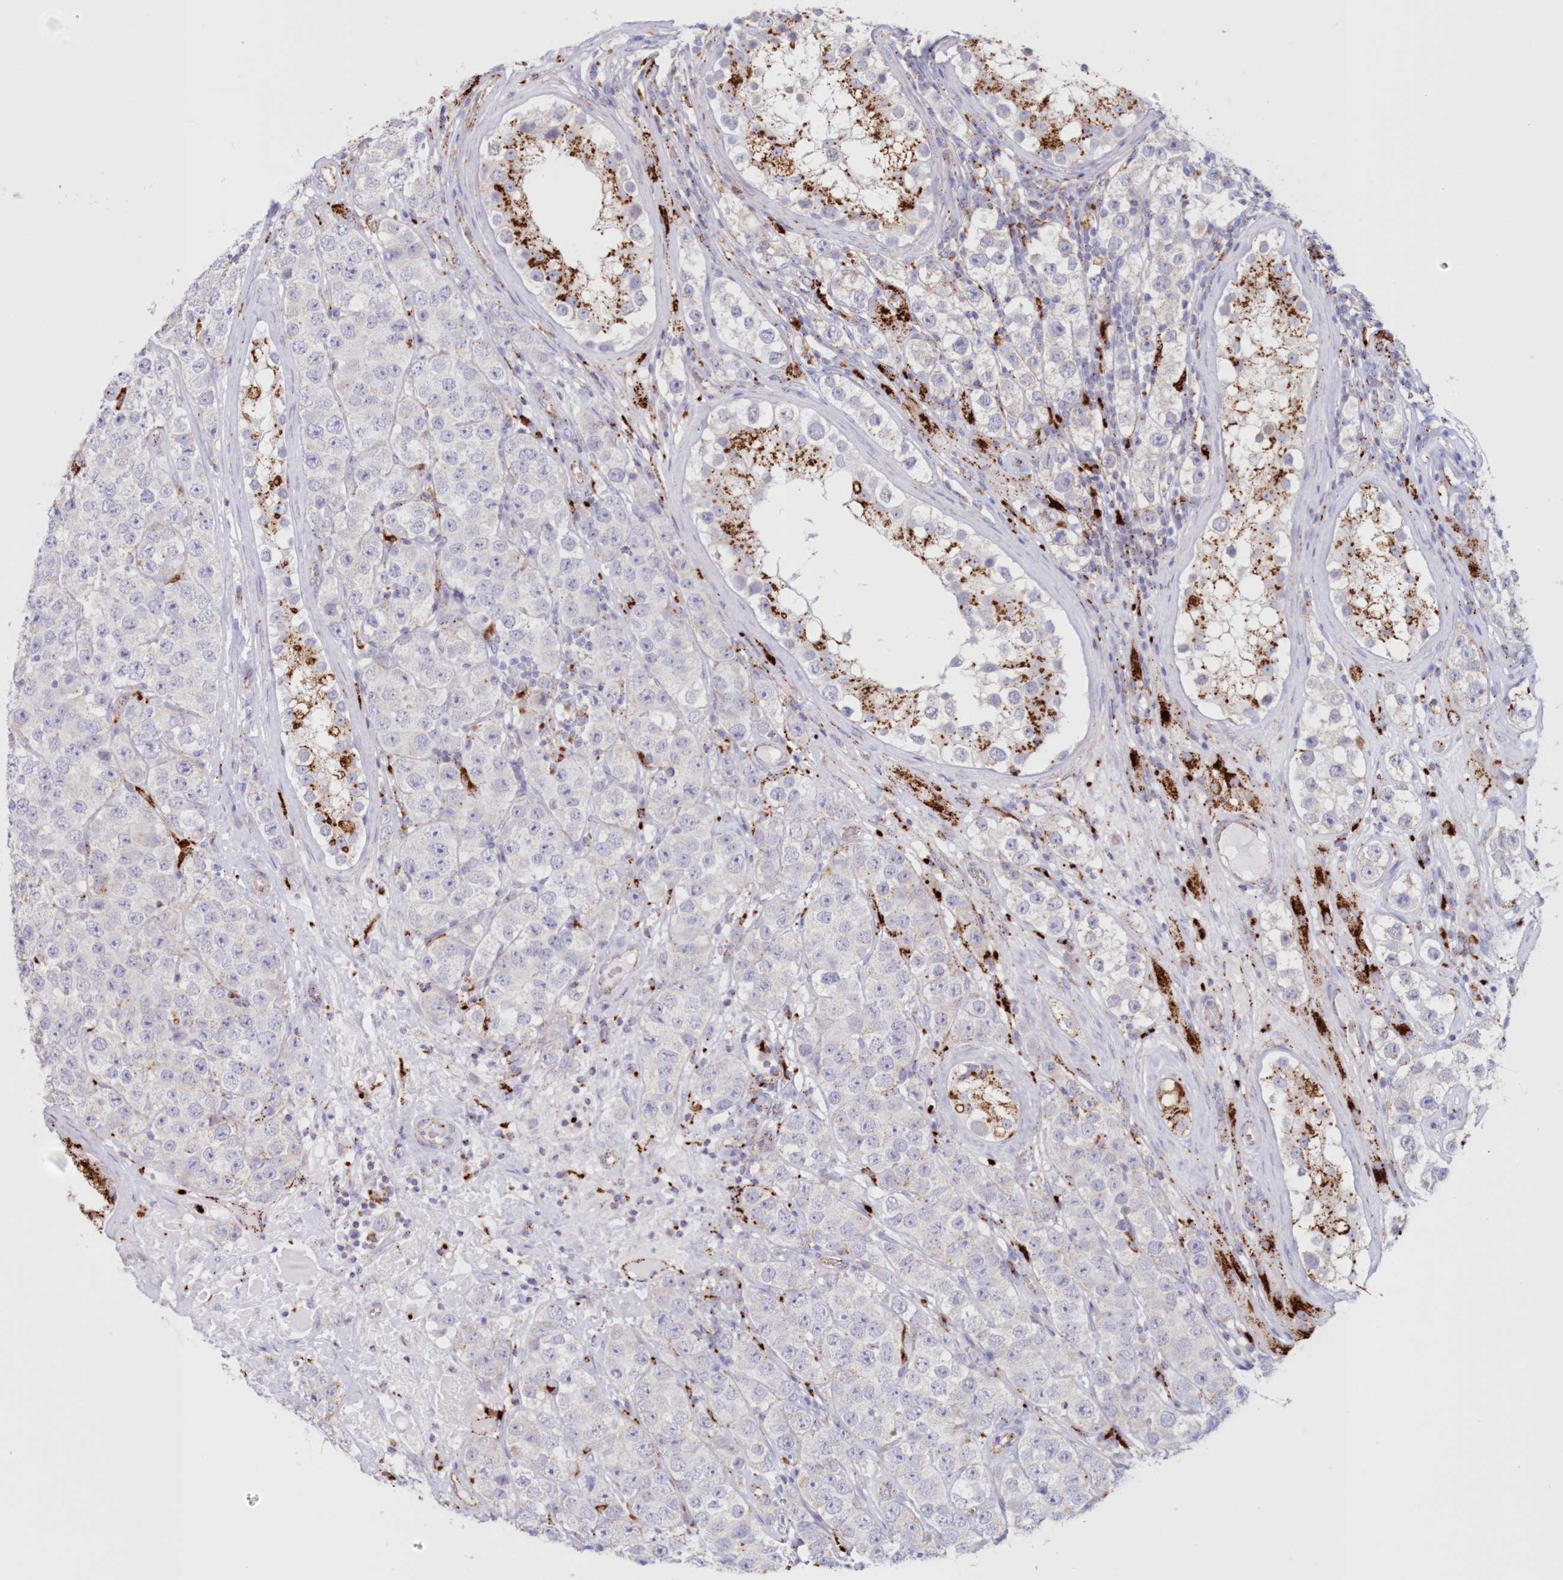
{"staining": {"intensity": "negative", "quantity": "none", "location": "none"}, "tissue": "testis cancer", "cell_type": "Tumor cells", "image_type": "cancer", "snomed": [{"axis": "morphology", "description": "Seminoma, NOS"}, {"axis": "topography", "description": "Testis"}], "caption": "Micrograph shows no protein positivity in tumor cells of testis cancer tissue.", "gene": "TPP1", "patient": {"sex": "male", "age": 28}}